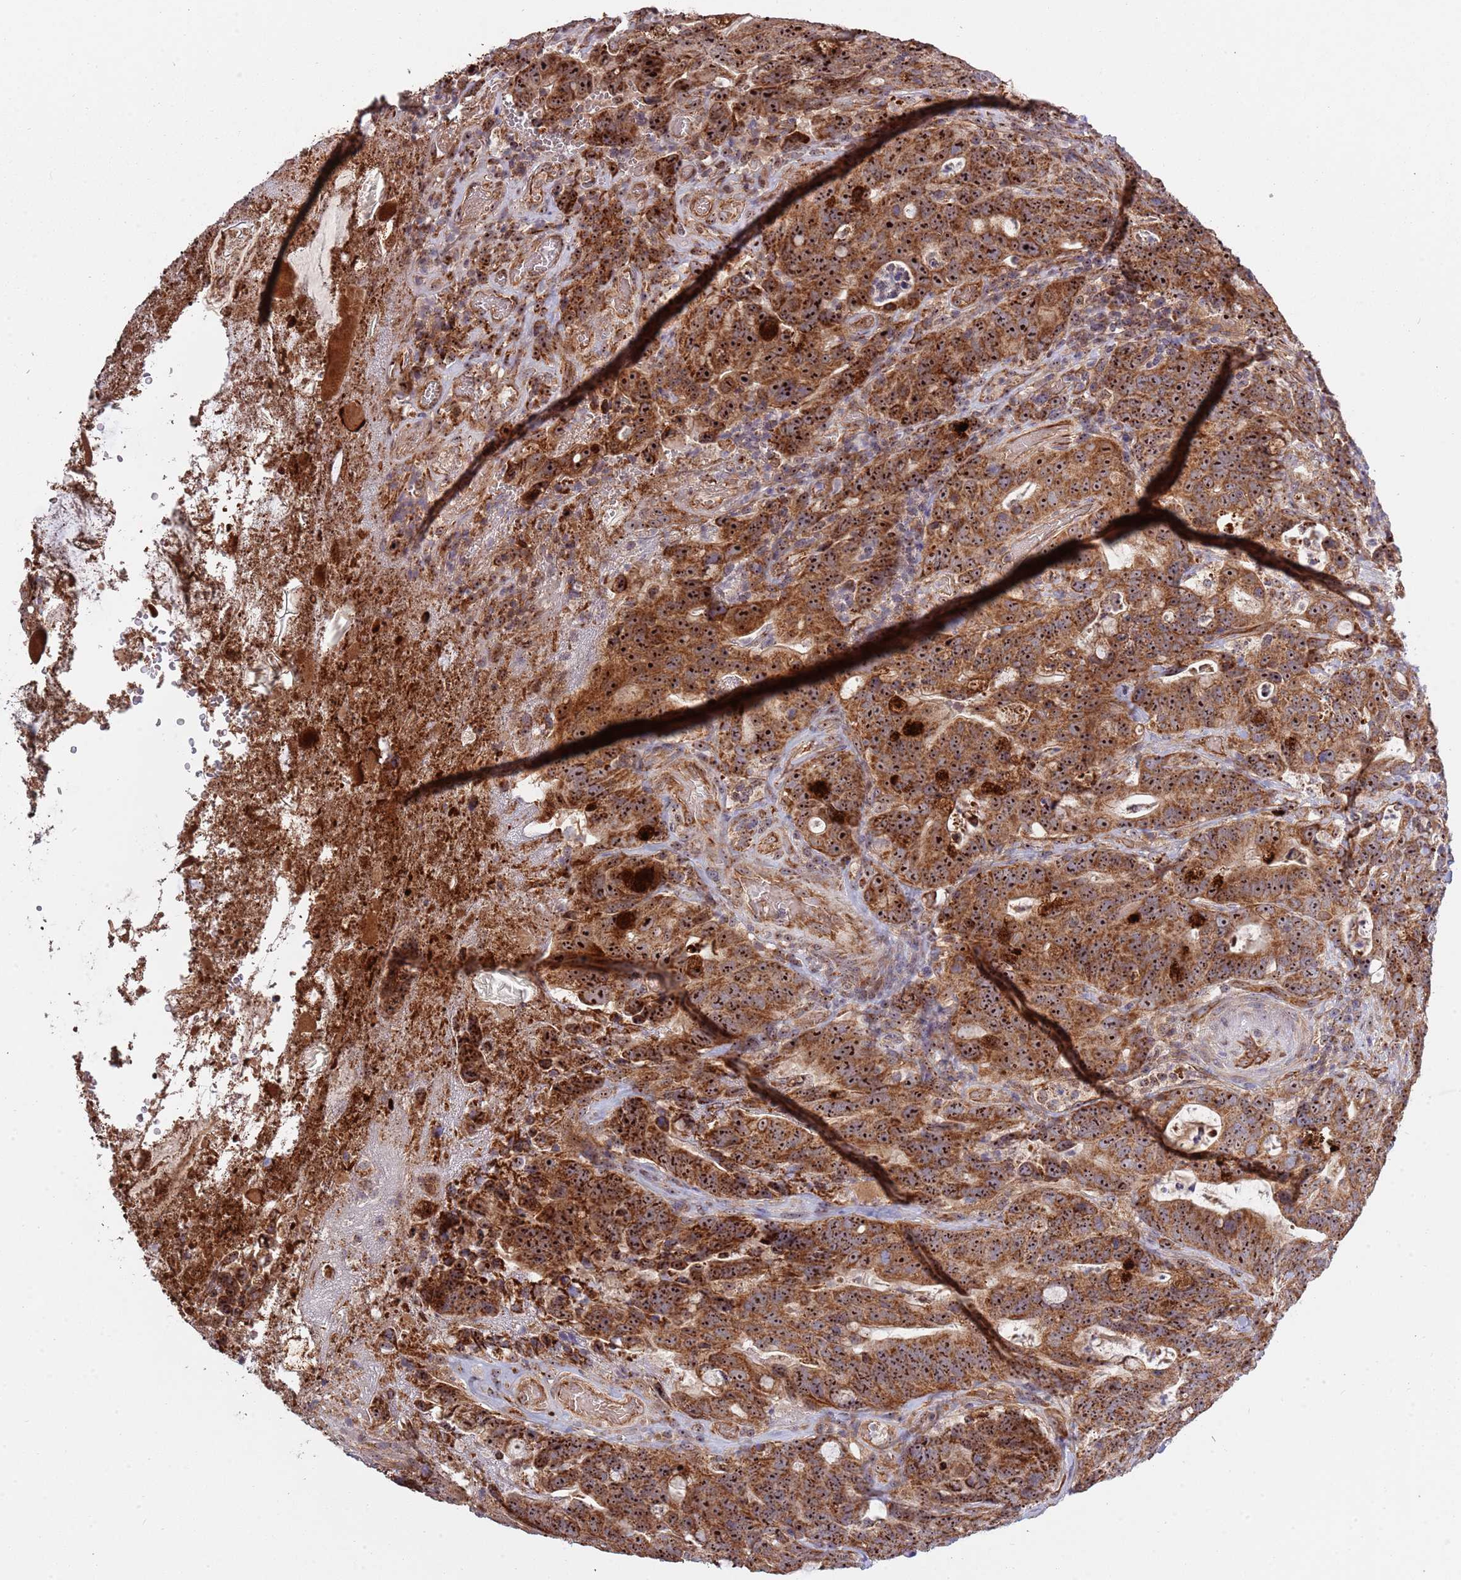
{"staining": {"intensity": "strong", "quantity": ">75%", "location": "cytoplasmic/membranous,nuclear"}, "tissue": "colorectal cancer", "cell_type": "Tumor cells", "image_type": "cancer", "snomed": [{"axis": "morphology", "description": "Adenocarcinoma, NOS"}, {"axis": "topography", "description": "Colon"}], "caption": "This is a photomicrograph of immunohistochemistry staining of colorectal cancer (adenocarcinoma), which shows strong expression in the cytoplasmic/membranous and nuclear of tumor cells.", "gene": "DCHS1", "patient": {"sex": "female", "age": 82}}